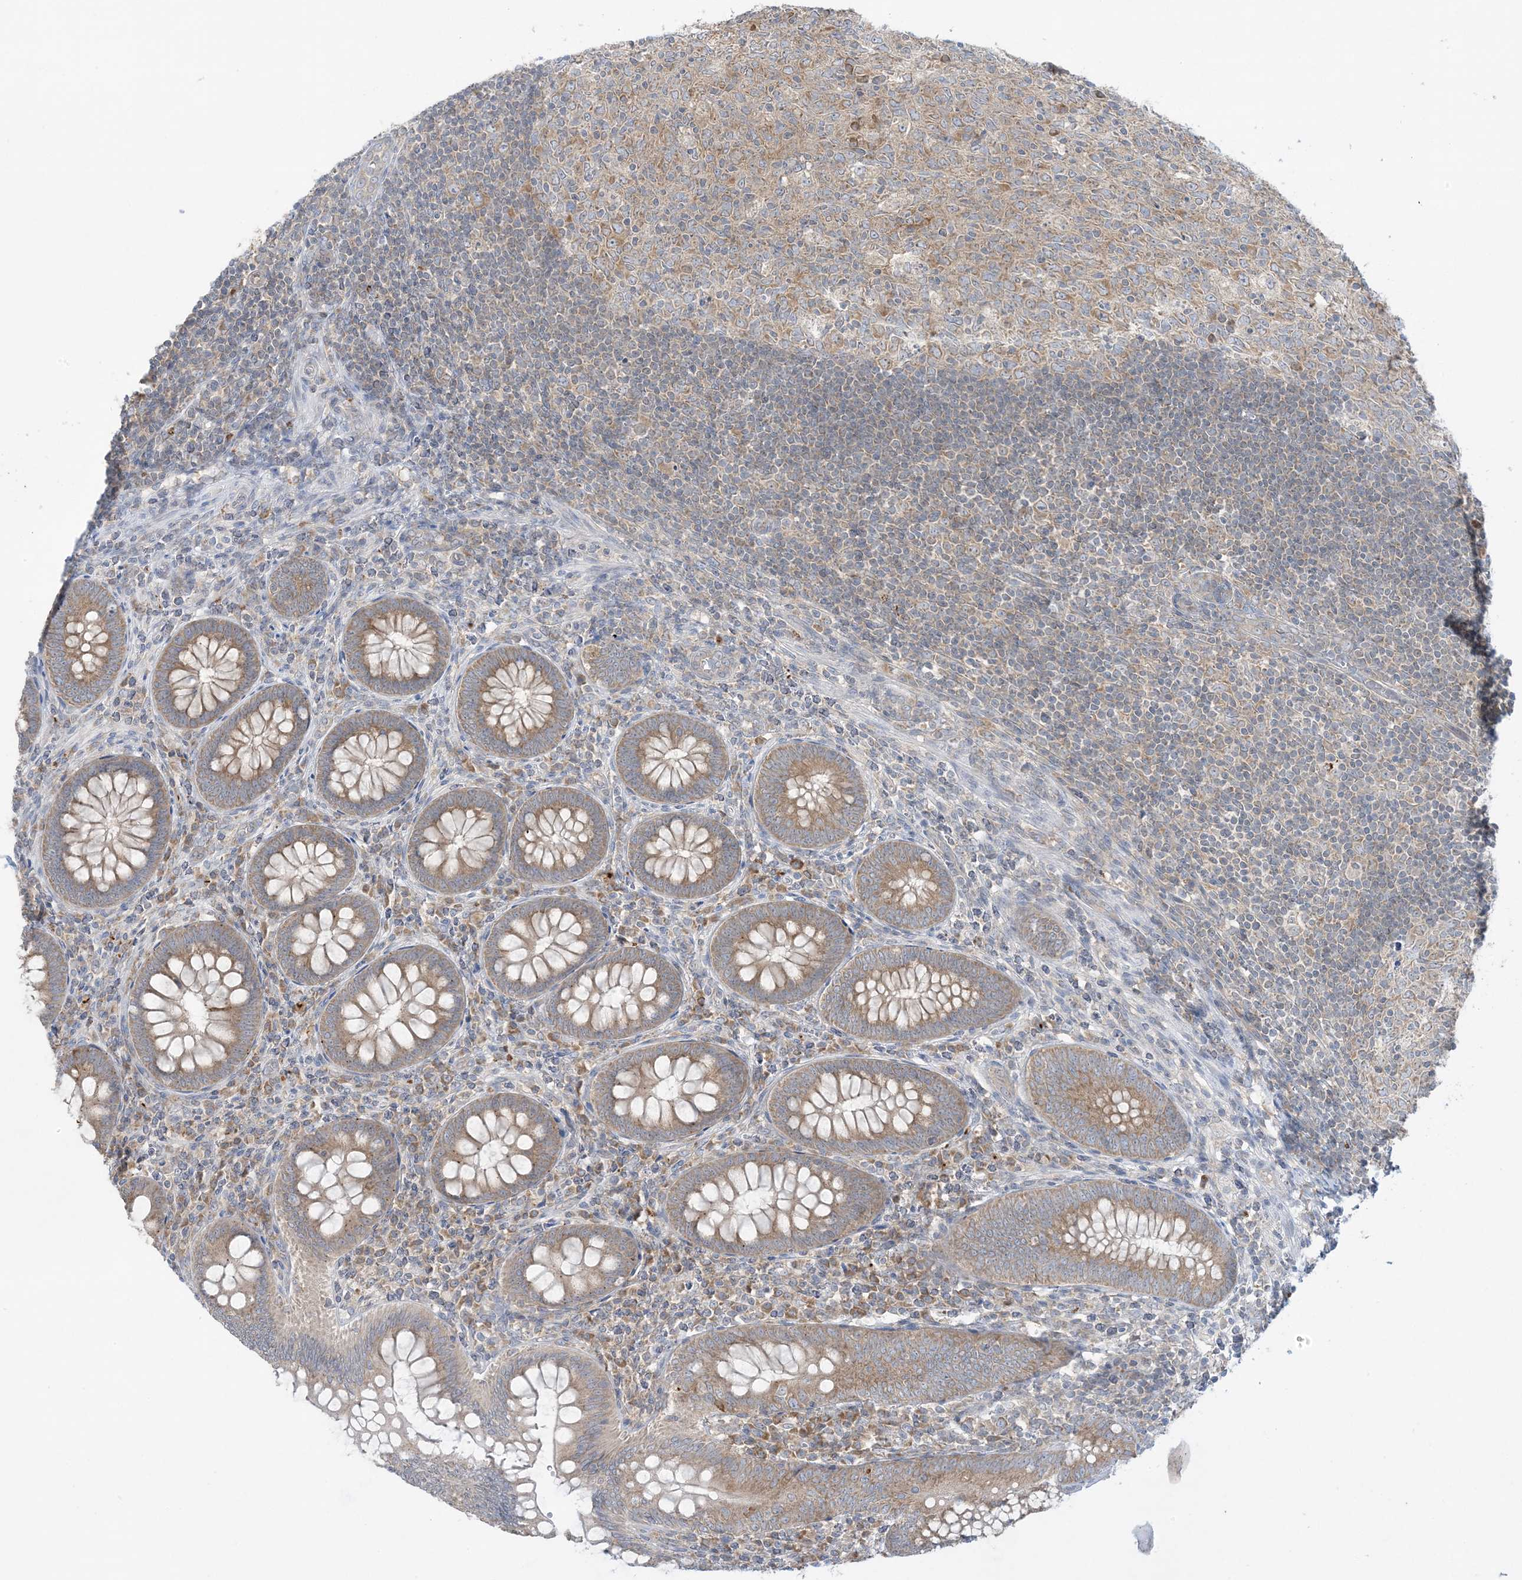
{"staining": {"intensity": "moderate", "quantity": ">75%", "location": "cytoplasmic/membranous"}, "tissue": "appendix", "cell_type": "Glandular cells", "image_type": "normal", "snomed": [{"axis": "morphology", "description": "Normal tissue, NOS"}, {"axis": "topography", "description": "Appendix"}], "caption": "Moderate cytoplasmic/membranous protein positivity is identified in about >75% of glandular cells in appendix.", "gene": "RPP40", "patient": {"sex": "male", "age": 14}}